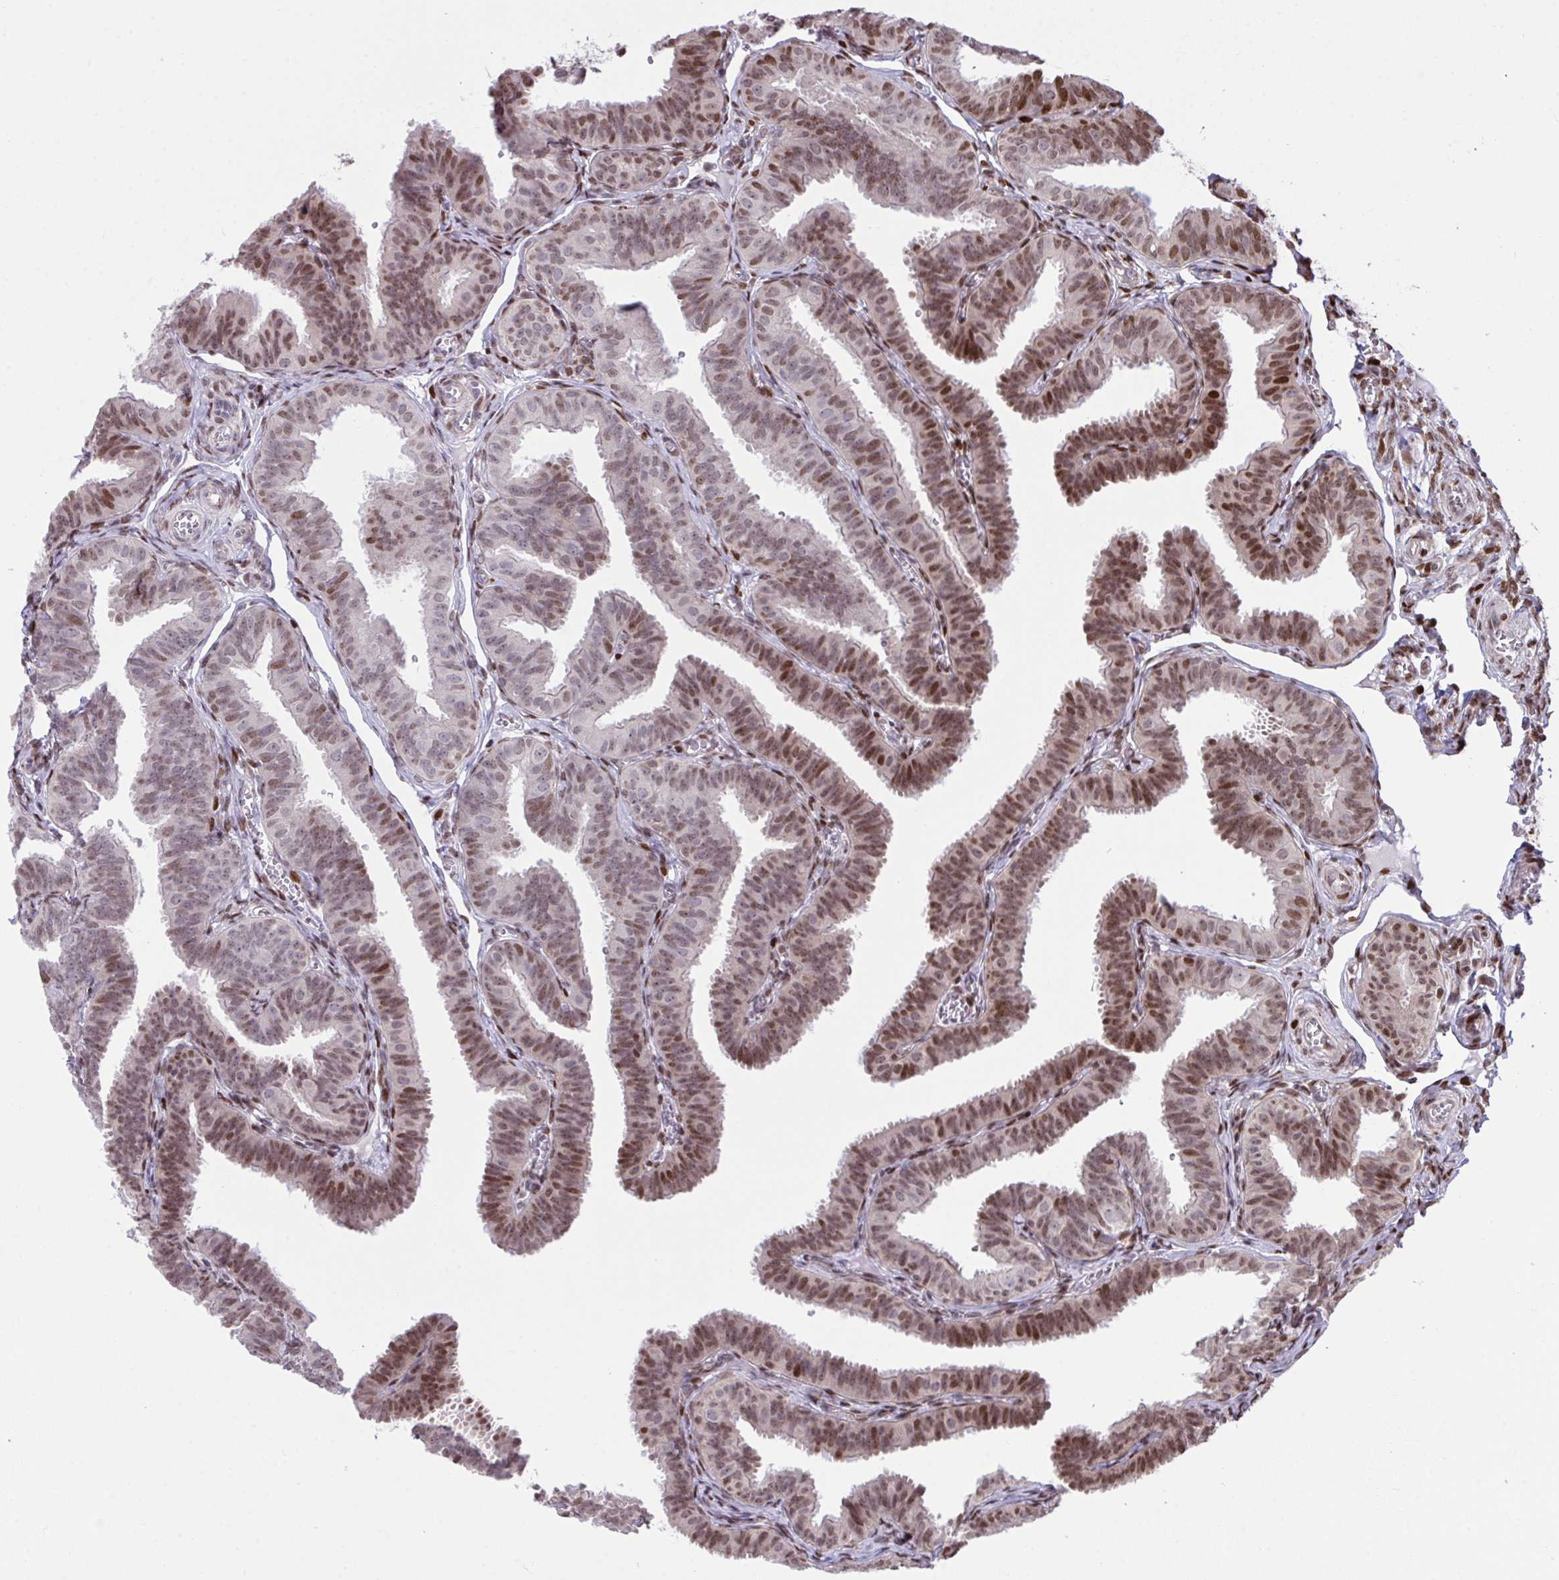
{"staining": {"intensity": "strong", "quantity": ">75%", "location": "nuclear"}, "tissue": "fallopian tube", "cell_type": "Glandular cells", "image_type": "normal", "snomed": [{"axis": "morphology", "description": "Normal tissue, NOS"}, {"axis": "topography", "description": "Fallopian tube"}], "caption": "A photomicrograph of fallopian tube stained for a protein exhibits strong nuclear brown staining in glandular cells.", "gene": "RAPGEF5", "patient": {"sex": "female", "age": 25}}